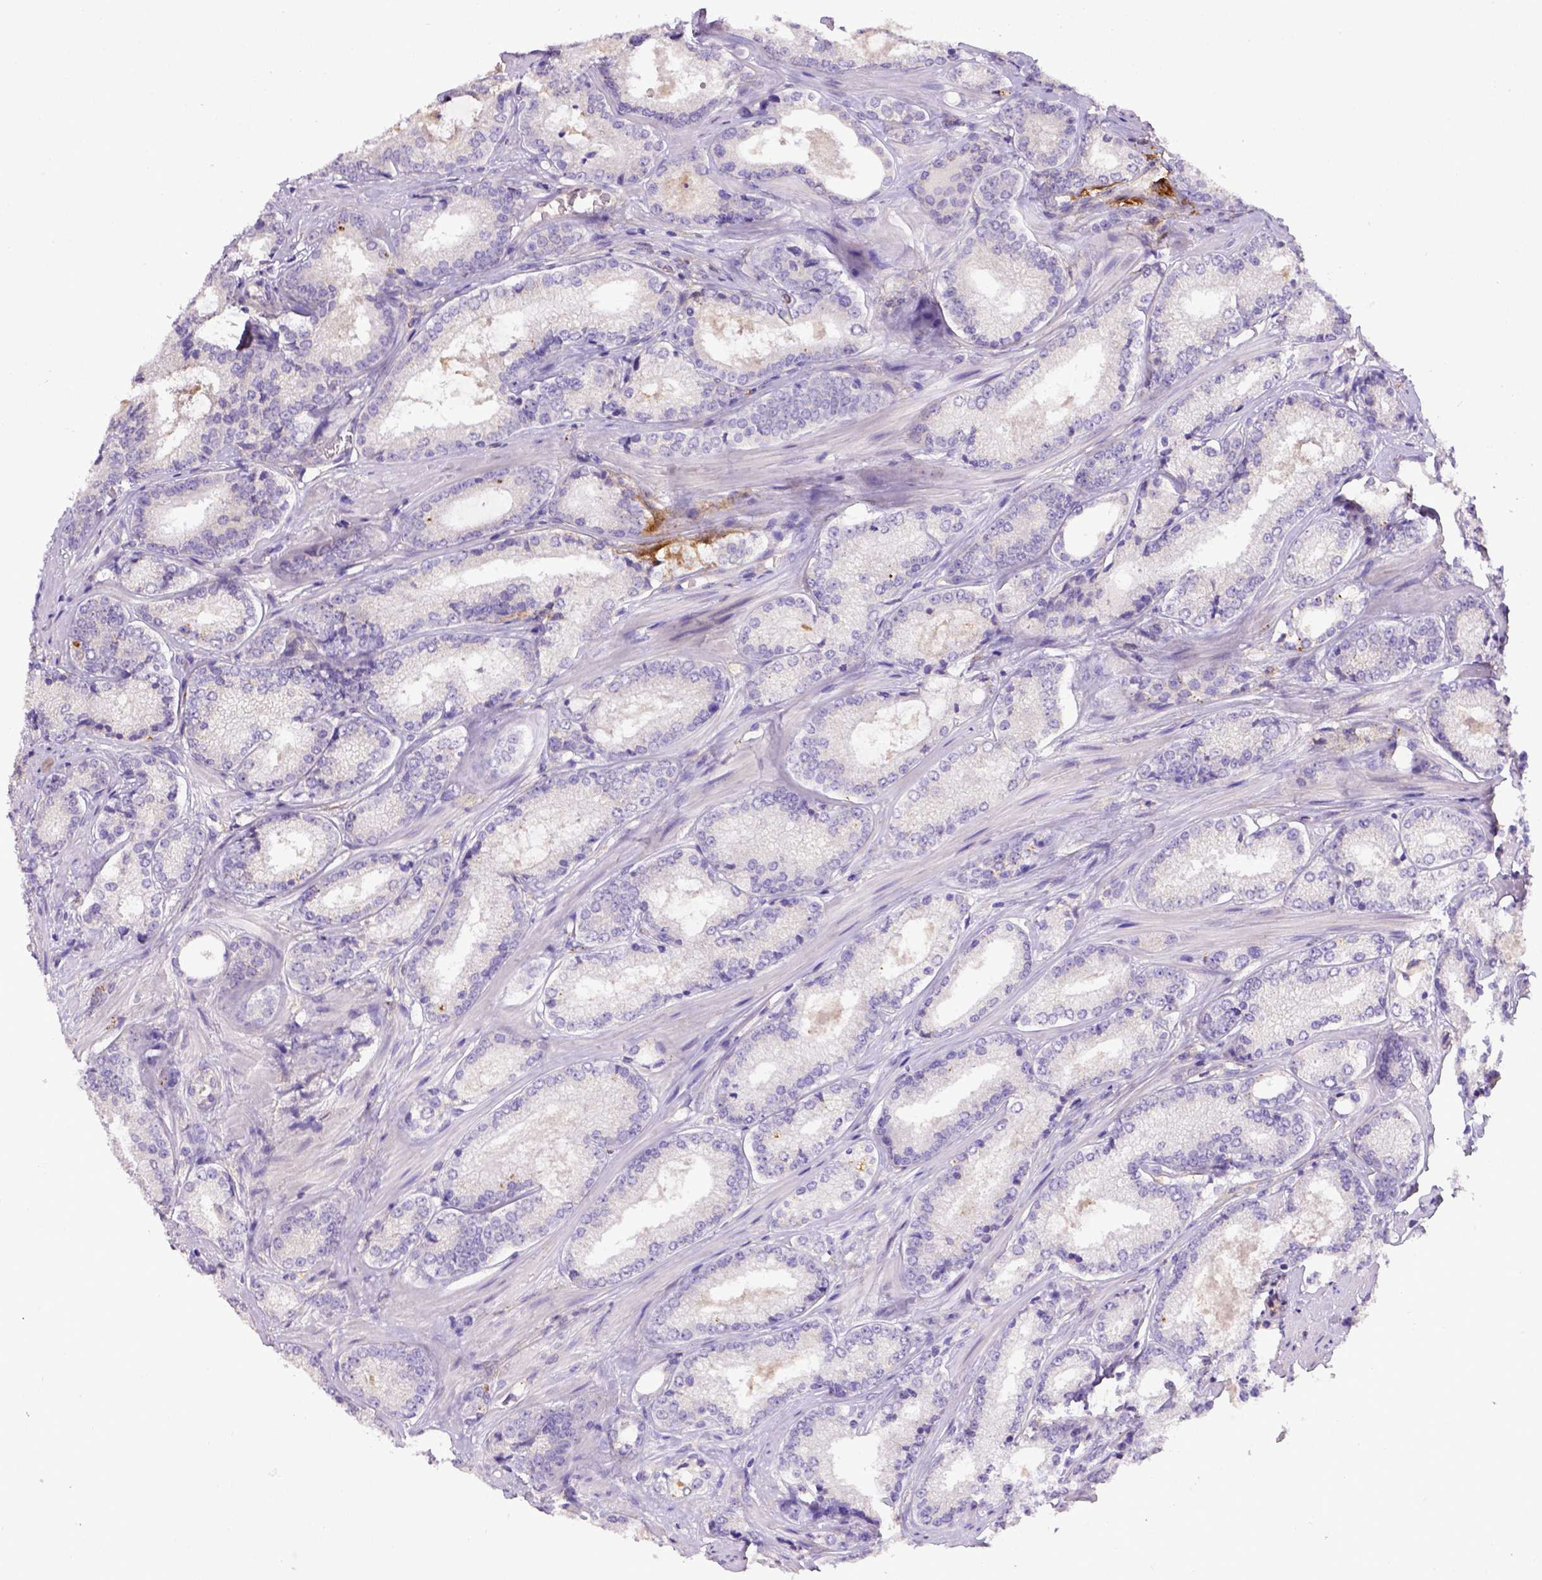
{"staining": {"intensity": "negative", "quantity": "none", "location": "none"}, "tissue": "prostate cancer", "cell_type": "Tumor cells", "image_type": "cancer", "snomed": [{"axis": "morphology", "description": "Adenocarcinoma, Low grade"}, {"axis": "topography", "description": "Prostate"}], "caption": "This is an immunohistochemistry photomicrograph of human prostate cancer (adenocarcinoma (low-grade)). There is no staining in tumor cells.", "gene": "CD40", "patient": {"sex": "male", "age": 56}}